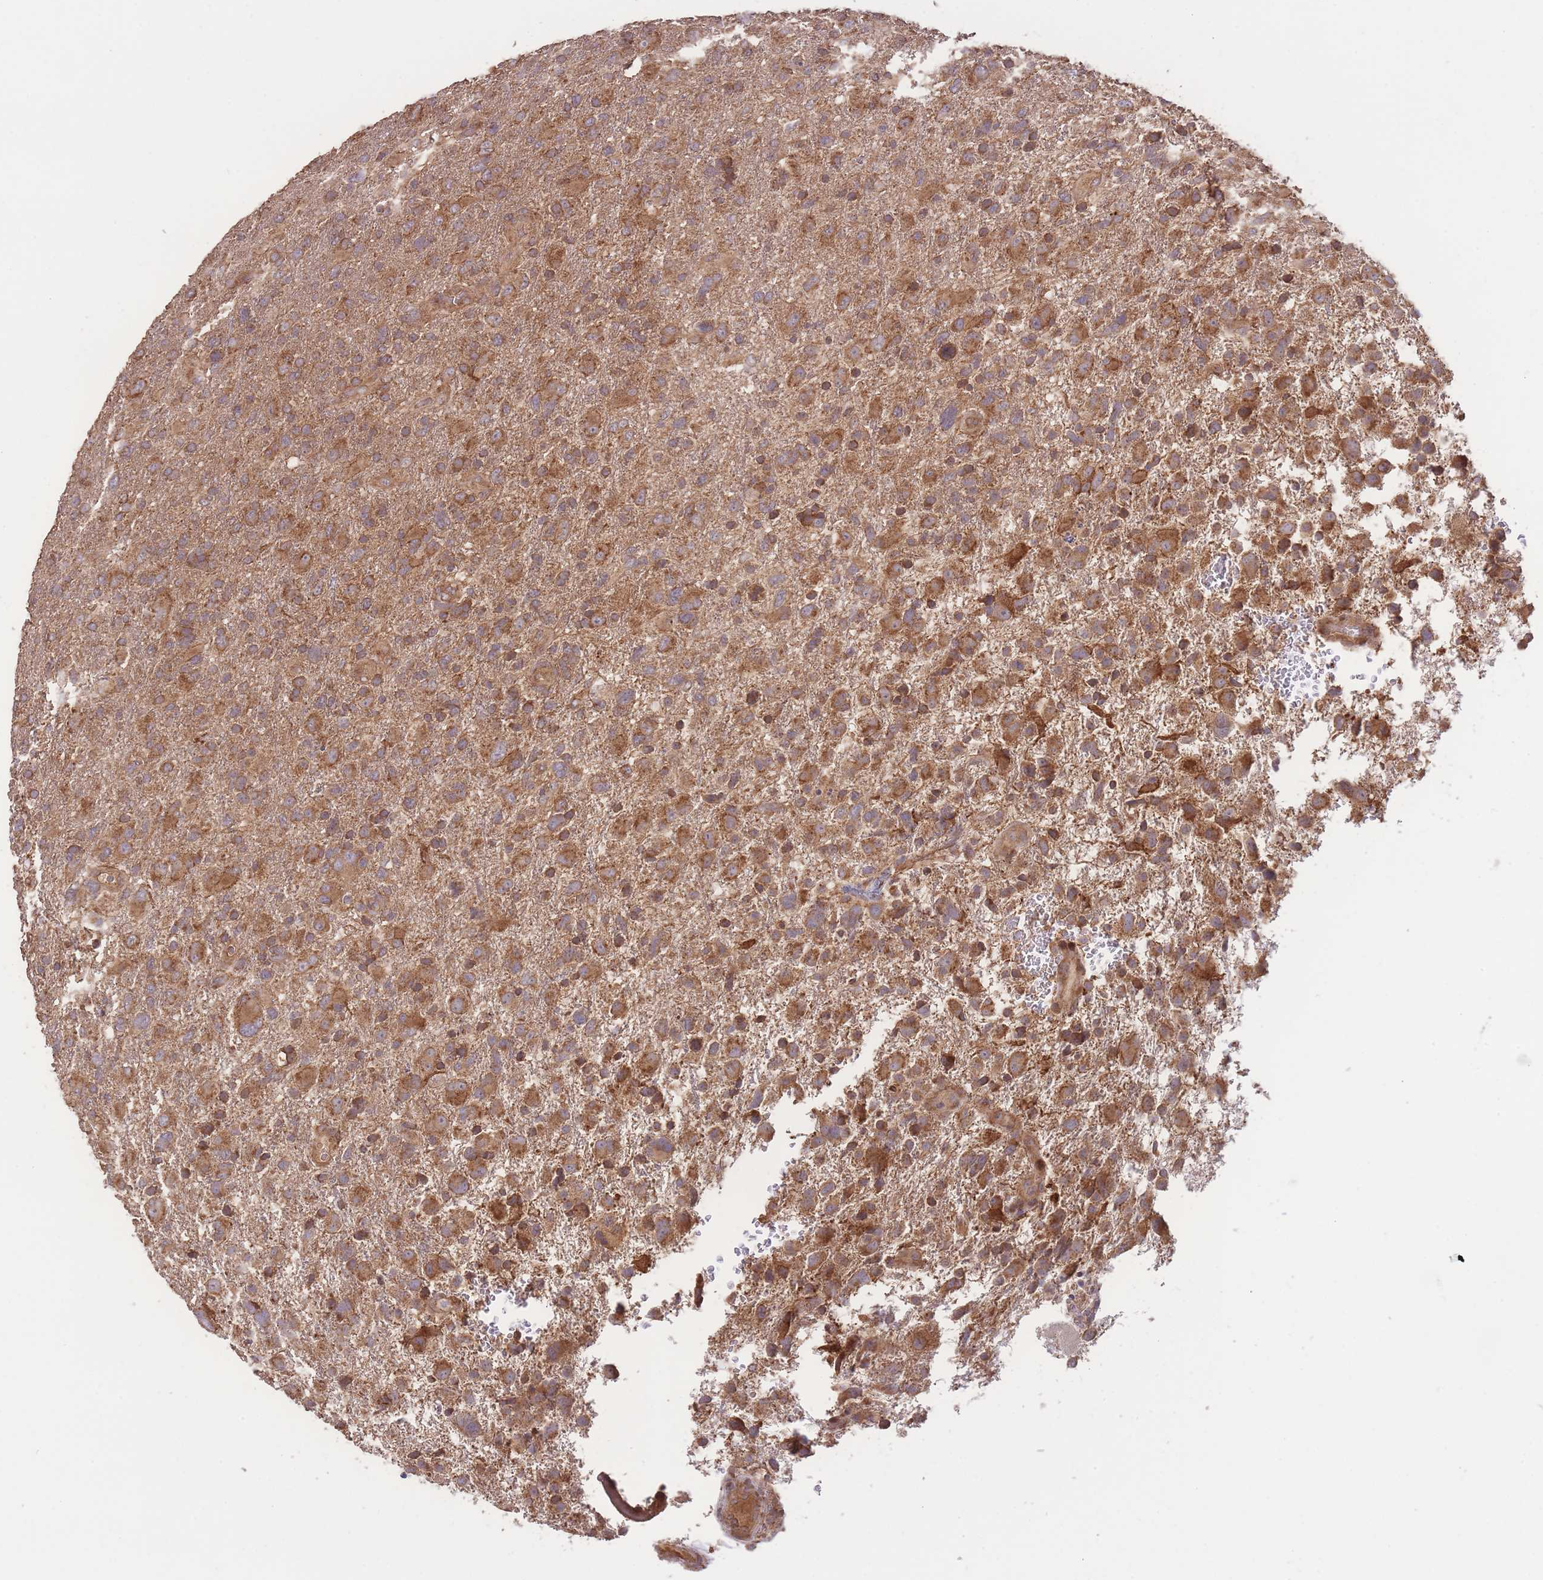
{"staining": {"intensity": "moderate", "quantity": ">75%", "location": "cytoplasmic/membranous"}, "tissue": "glioma", "cell_type": "Tumor cells", "image_type": "cancer", "snomed": [{"axis": "morphology", "description": "Glioma, malignant, High grade"}, {"axis": "topography", "description": "Brain"}], "caption": "Protein expression analysis of malignant glioma (high-grade) shows moderate cytoplasmic/membranous staining in approximately >75% of tumor cells.", "gene": "EEF1AKMT1", "patient": {"sex": "male", "age": 61}}